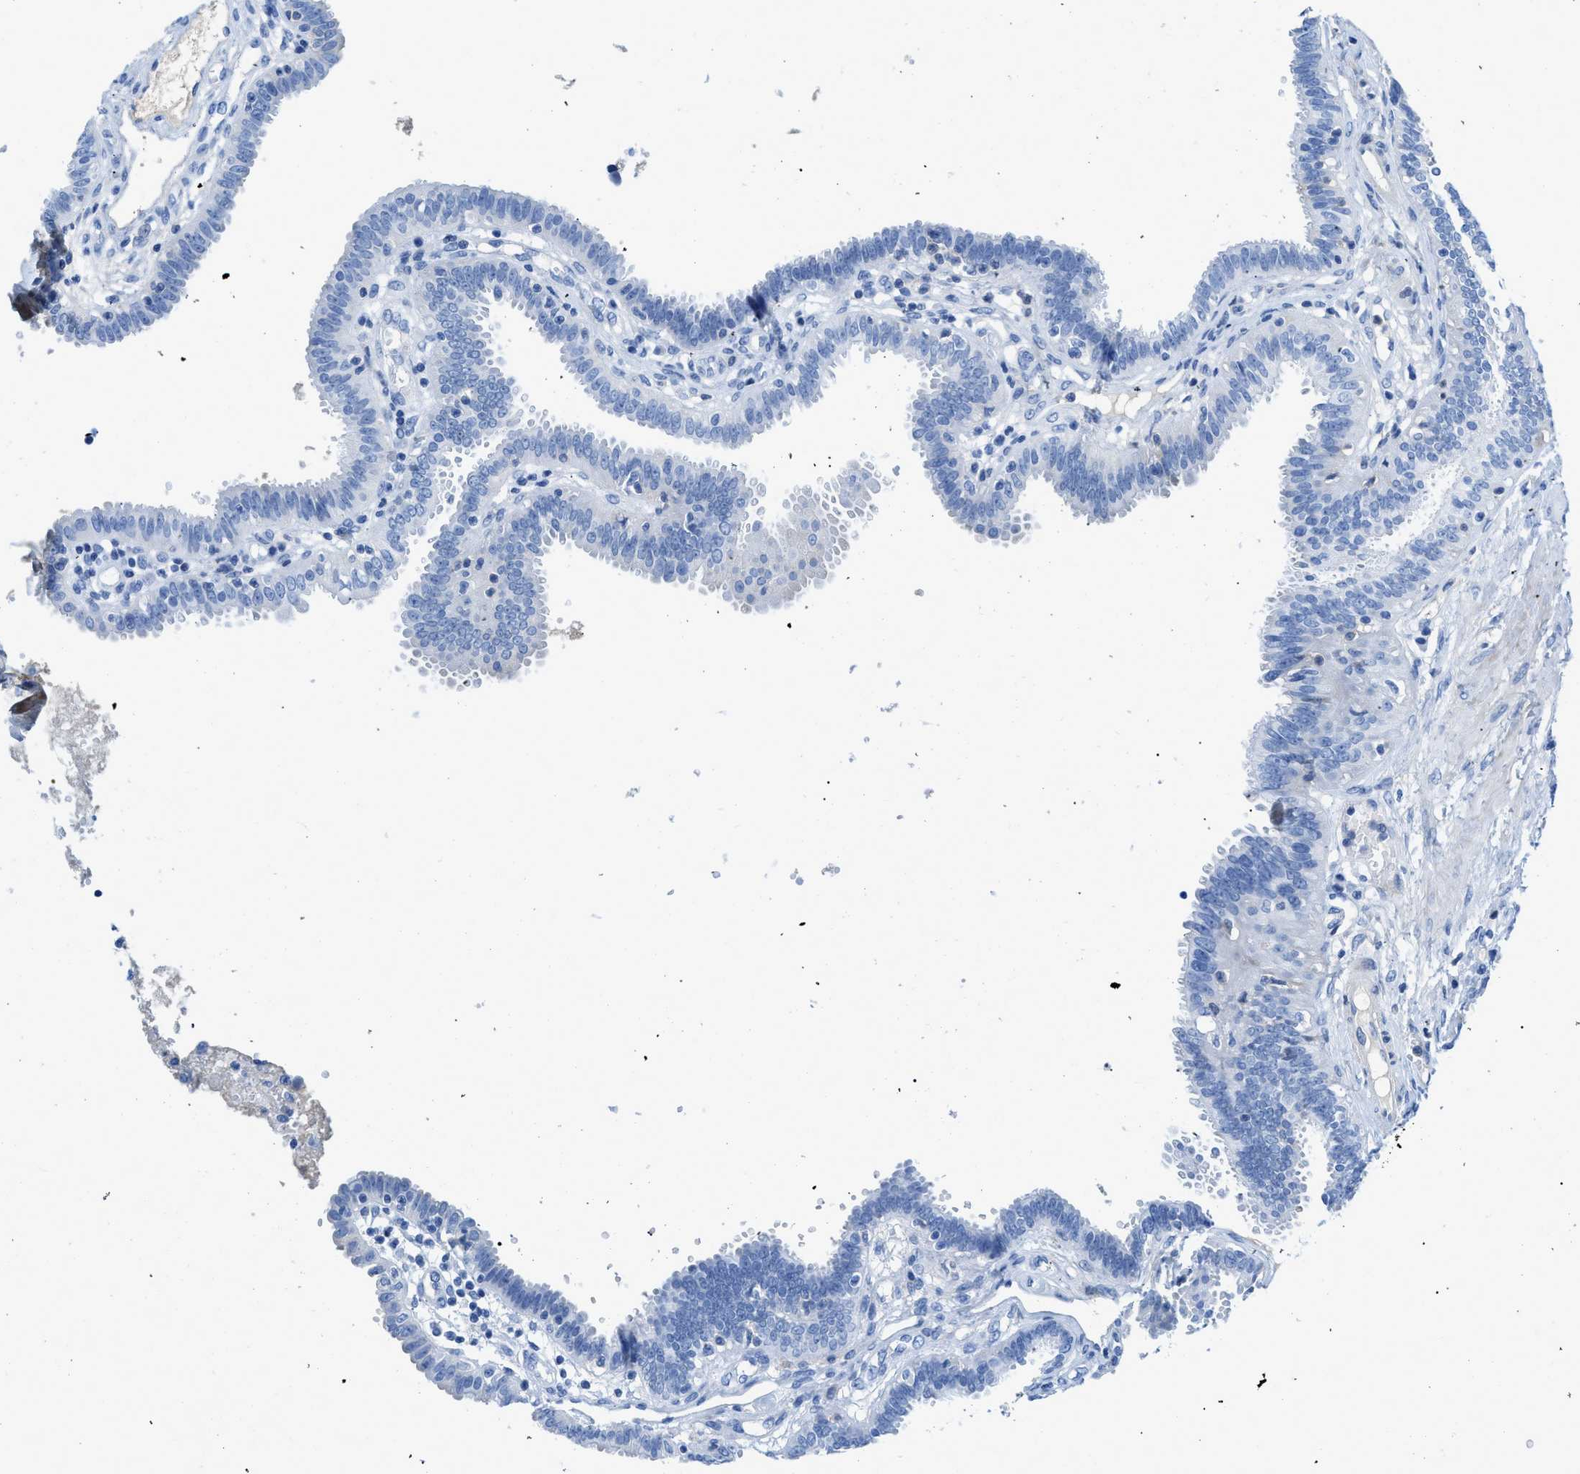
{"staining": {"intensity": "negative", "quantity": "none", "location": "none"}, "tissue": "fallopian tube", "cell_type": "Glandular cells", "image_type": "normal", "snomed": [{"axis": "morphology", "description": "Normal tissue, NOS"}, {"axis": "topography", "description": "Fallopian tube"}], "caption": "This is a micrograph of IHC staining of normal fallopian tube, which shows no positivity in glandular cells.", "gene": "COL3A1", "patient": {"sex": "female", "age": 32}}